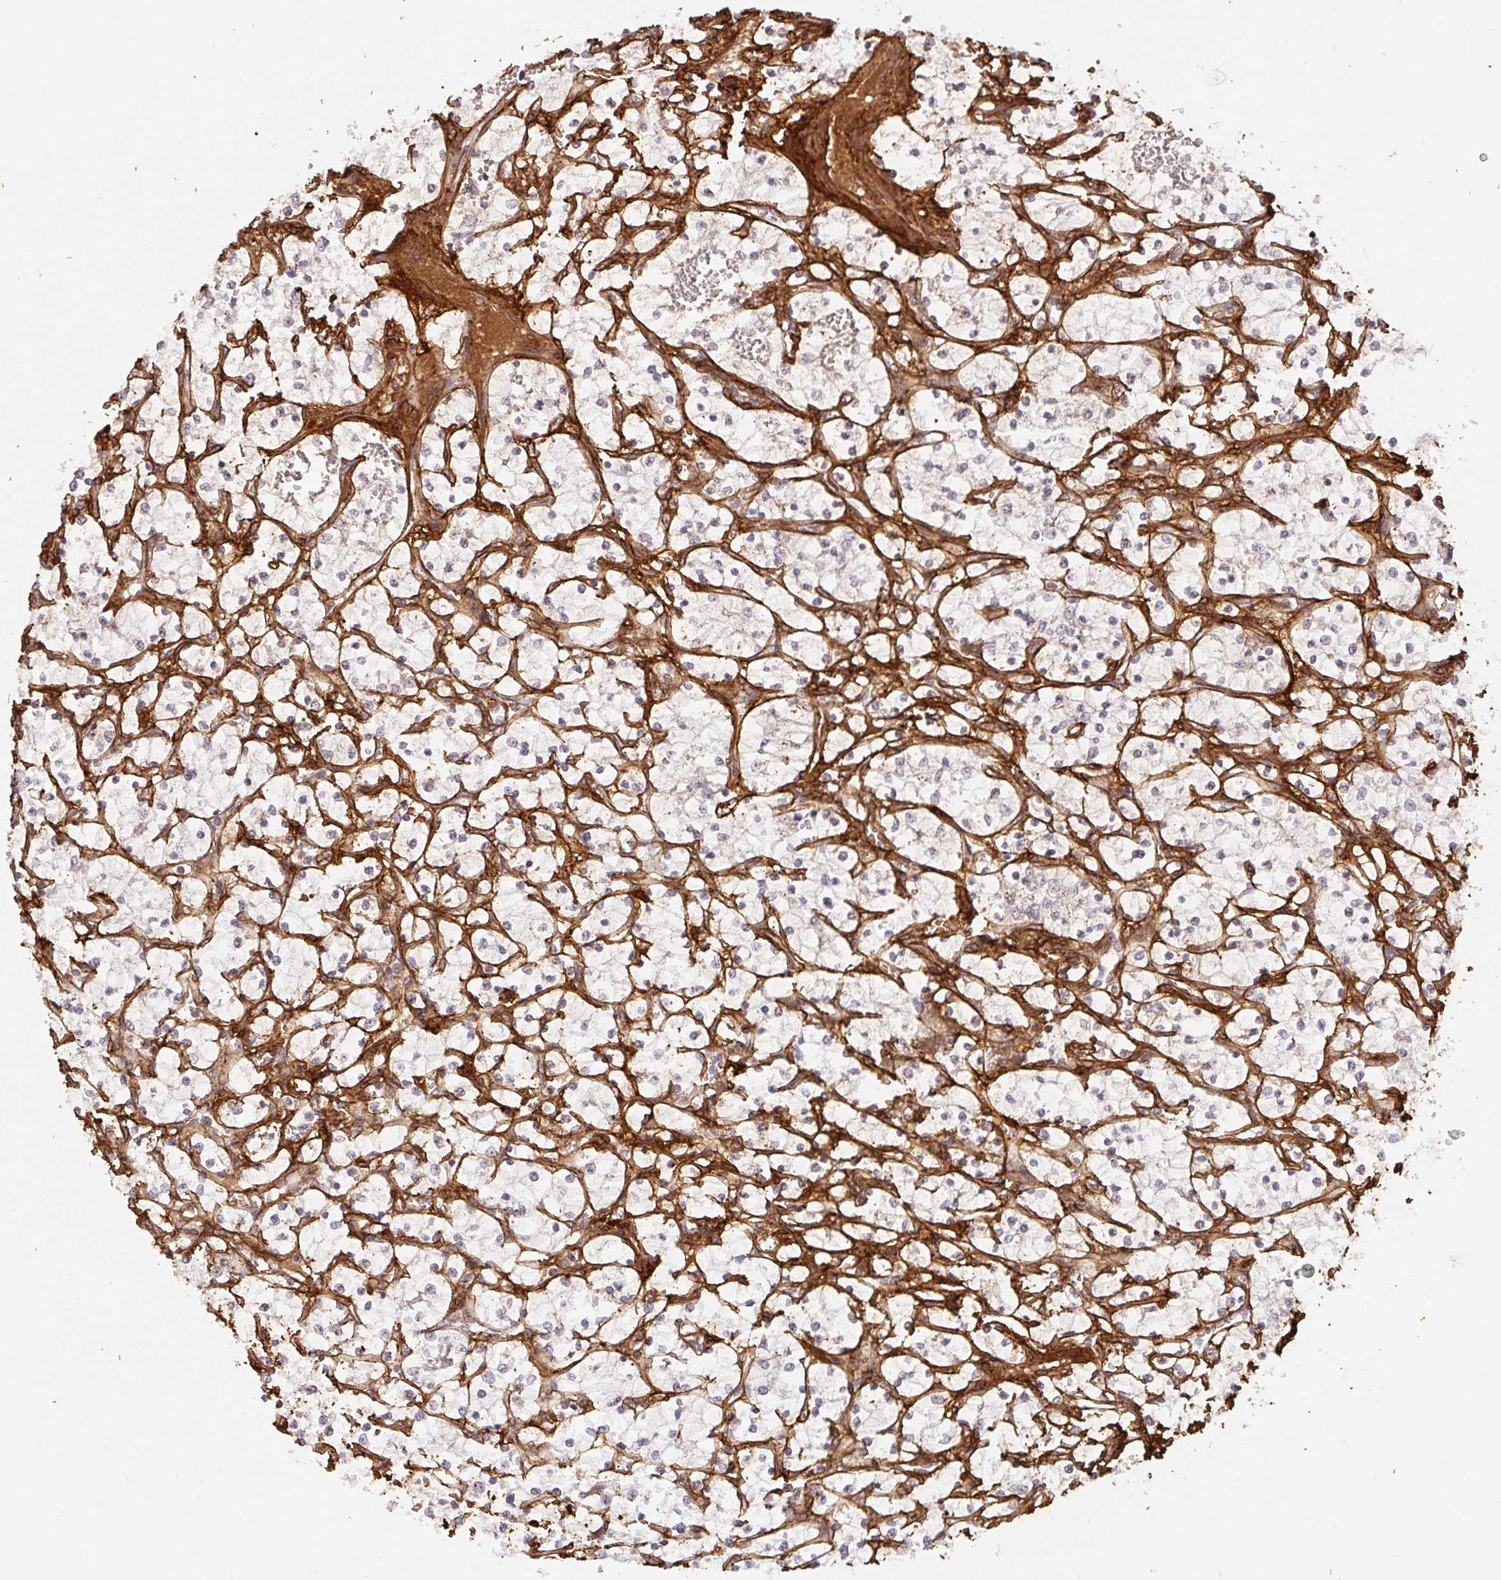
{"staining": {"intensity": "negative", "quantity": "none", "location": "none"}, "tissue": "renal cancer", "cell_type": "Tumor cells", "image_type": "cancer", "snomed": [{"axis": "morphology", "description": "Adenocarcinoma, NOS"}, {"axis": "topography", "description": "Kidney"}], "caption": "Tumor cells show no significant positivity in renal adenocarcinoma. (DAB (3,3'-diaminobenzidine) immunohistochemistry visualized using brightfield microscopy, high magnification).", "gene": "COL3A1", "patient": {"sex": "female", "age": 69}}